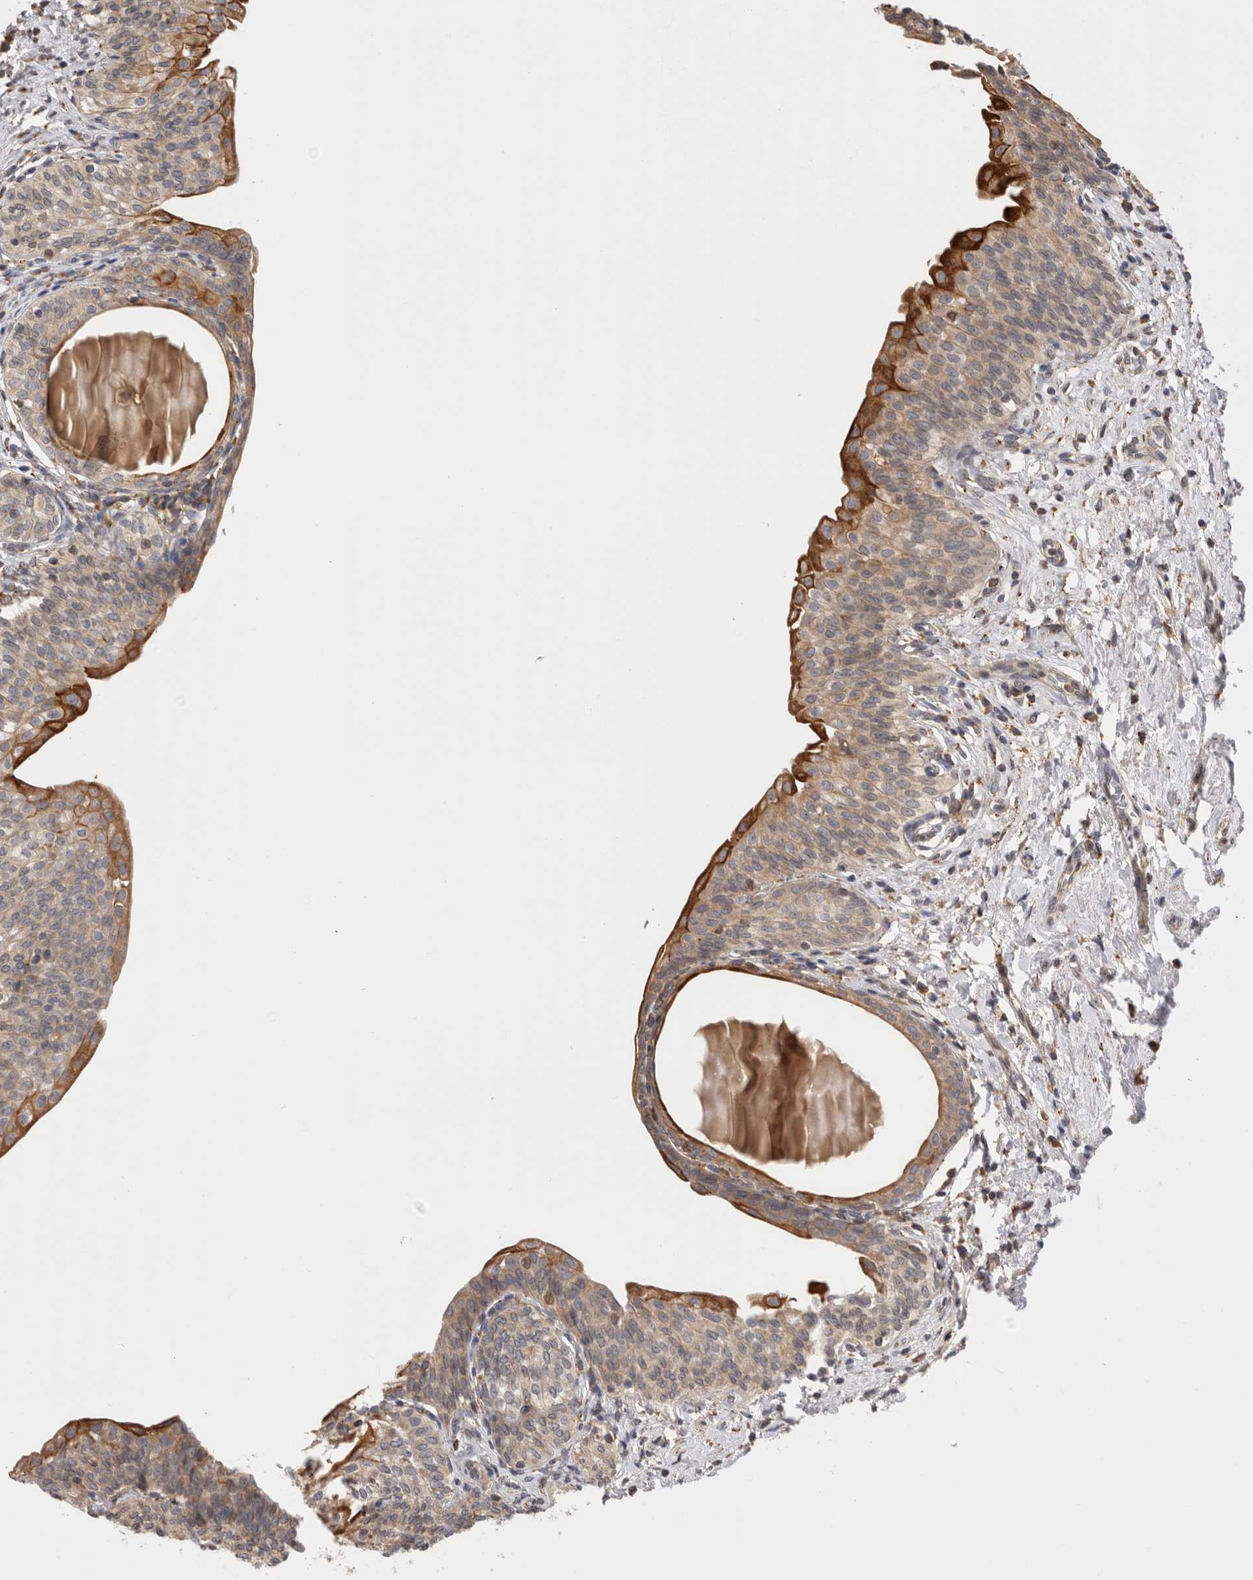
{"staining": {"intensity": "strong", "quantity": "<25%", "location": "cytoplasmic/membranous"}, "tissue": "urinary bladder", "cell_type": "Urothelial cells", "image_type": "normal", "snomed": [{"axis": "morphology", "description": "Normal tissue, NOS"}, {"axis": "topography", "description": "Urinary bladder"}], "caption": "DAB immunohistochemical staining of benign human urinary bladder demonstrates strong cytoplasmic/membranous protein expression in approximately <25% of urothelial cells. The protein is shown in brown color, while the nuclei are stained blue.", "gene": "SMAP2", "patient": {"sex": "male", "age": 83}}